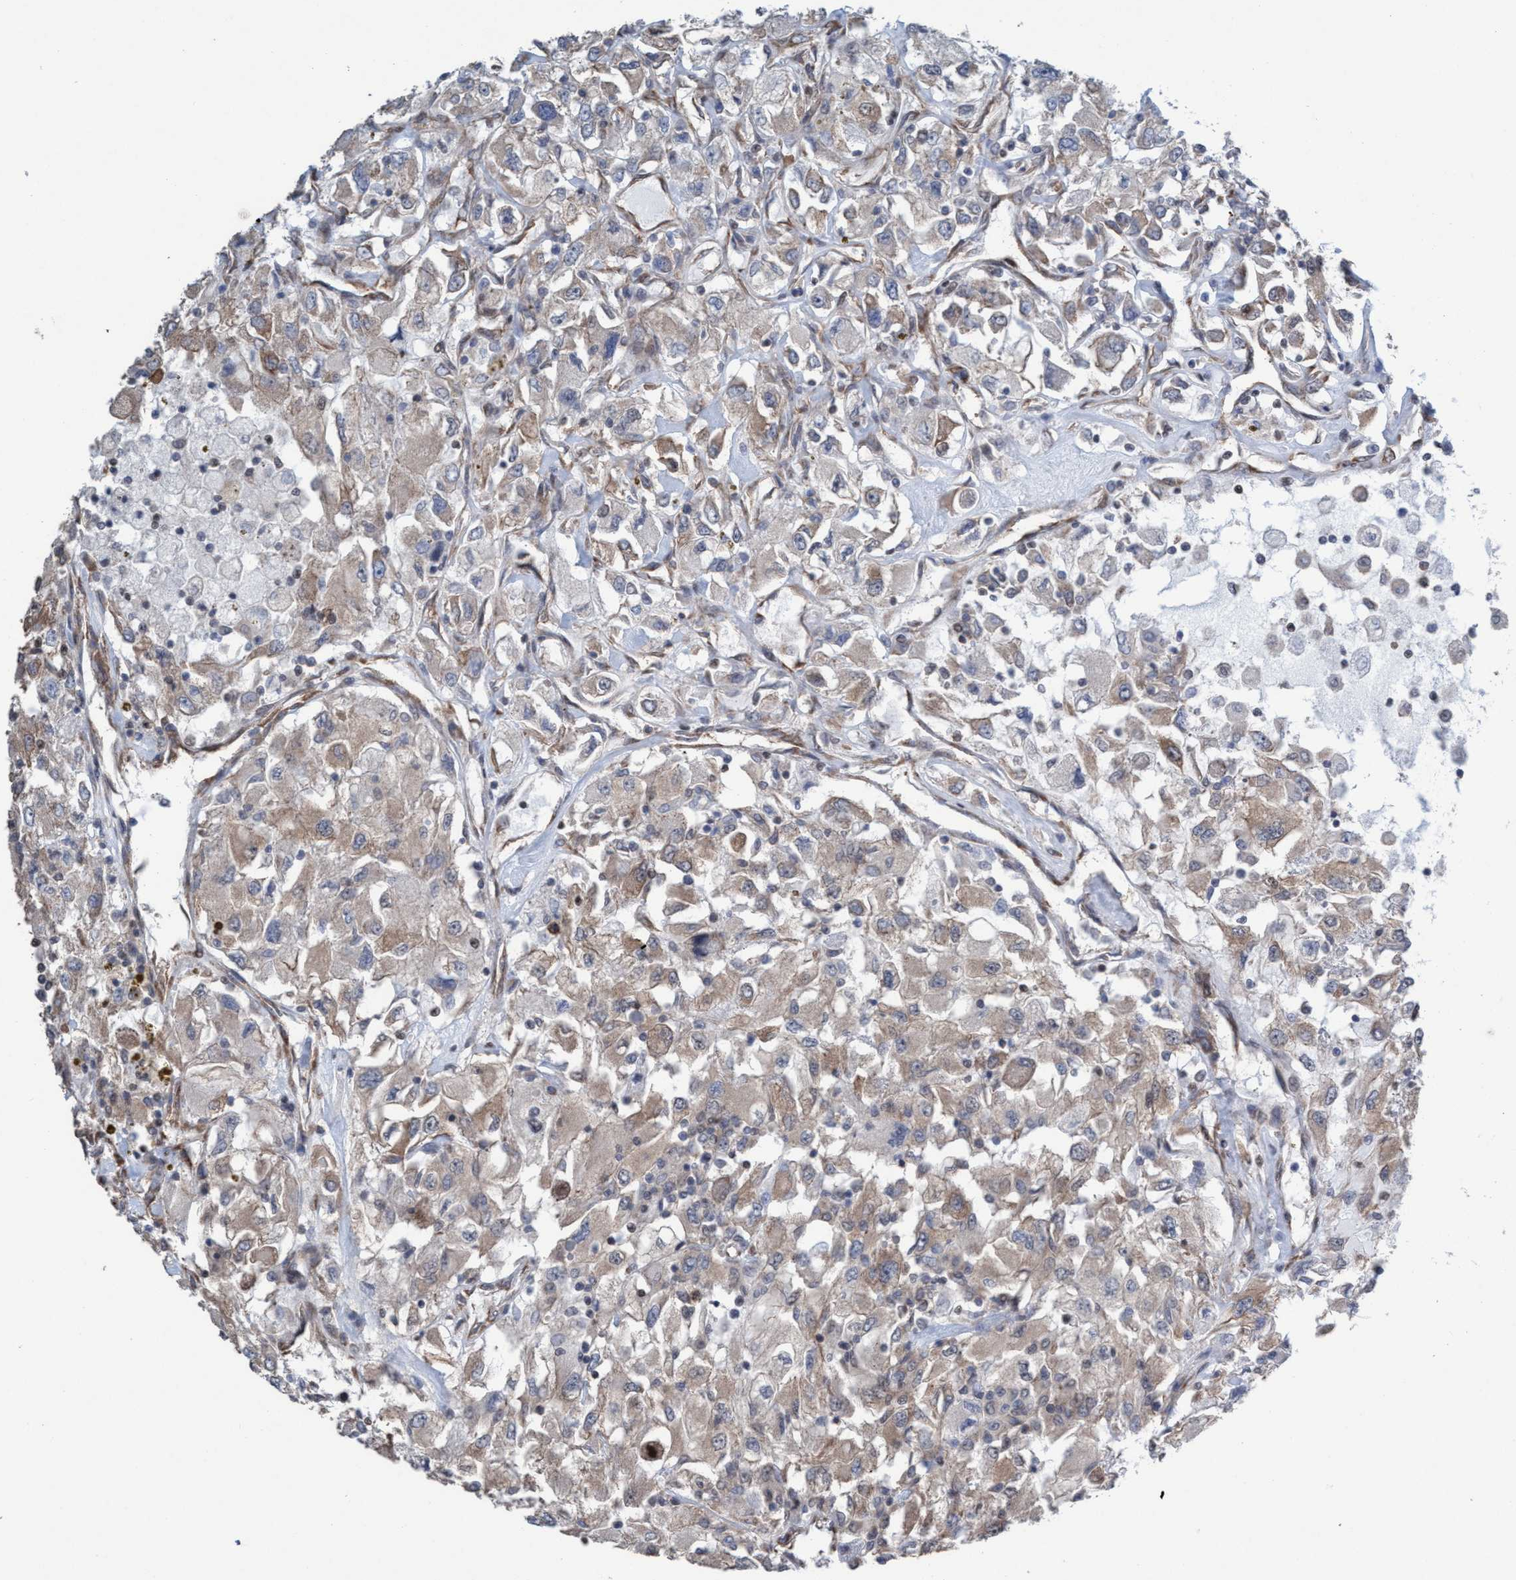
{"staining": {"intensity": "weak", "quantity": "25%-75%", "location": "cytoplasmic/membranous"}, "tissue": "renal cancer", "cell_type": "Tumor cells", "image_type": "cancer", "snomed": [{"axis": "morphology", "description": "Adenocarcinoma, NOS"}, {"axis": "topography", "description": "Kidney"}], "caption": "Brown immunohistochemical staining in human renal cancer displays weak cytoplasmic/membranous expression in approximately 25%-75% of tumor cells.", "gene": "METAP2", "patient": {"sex": "female", "age": 52}}